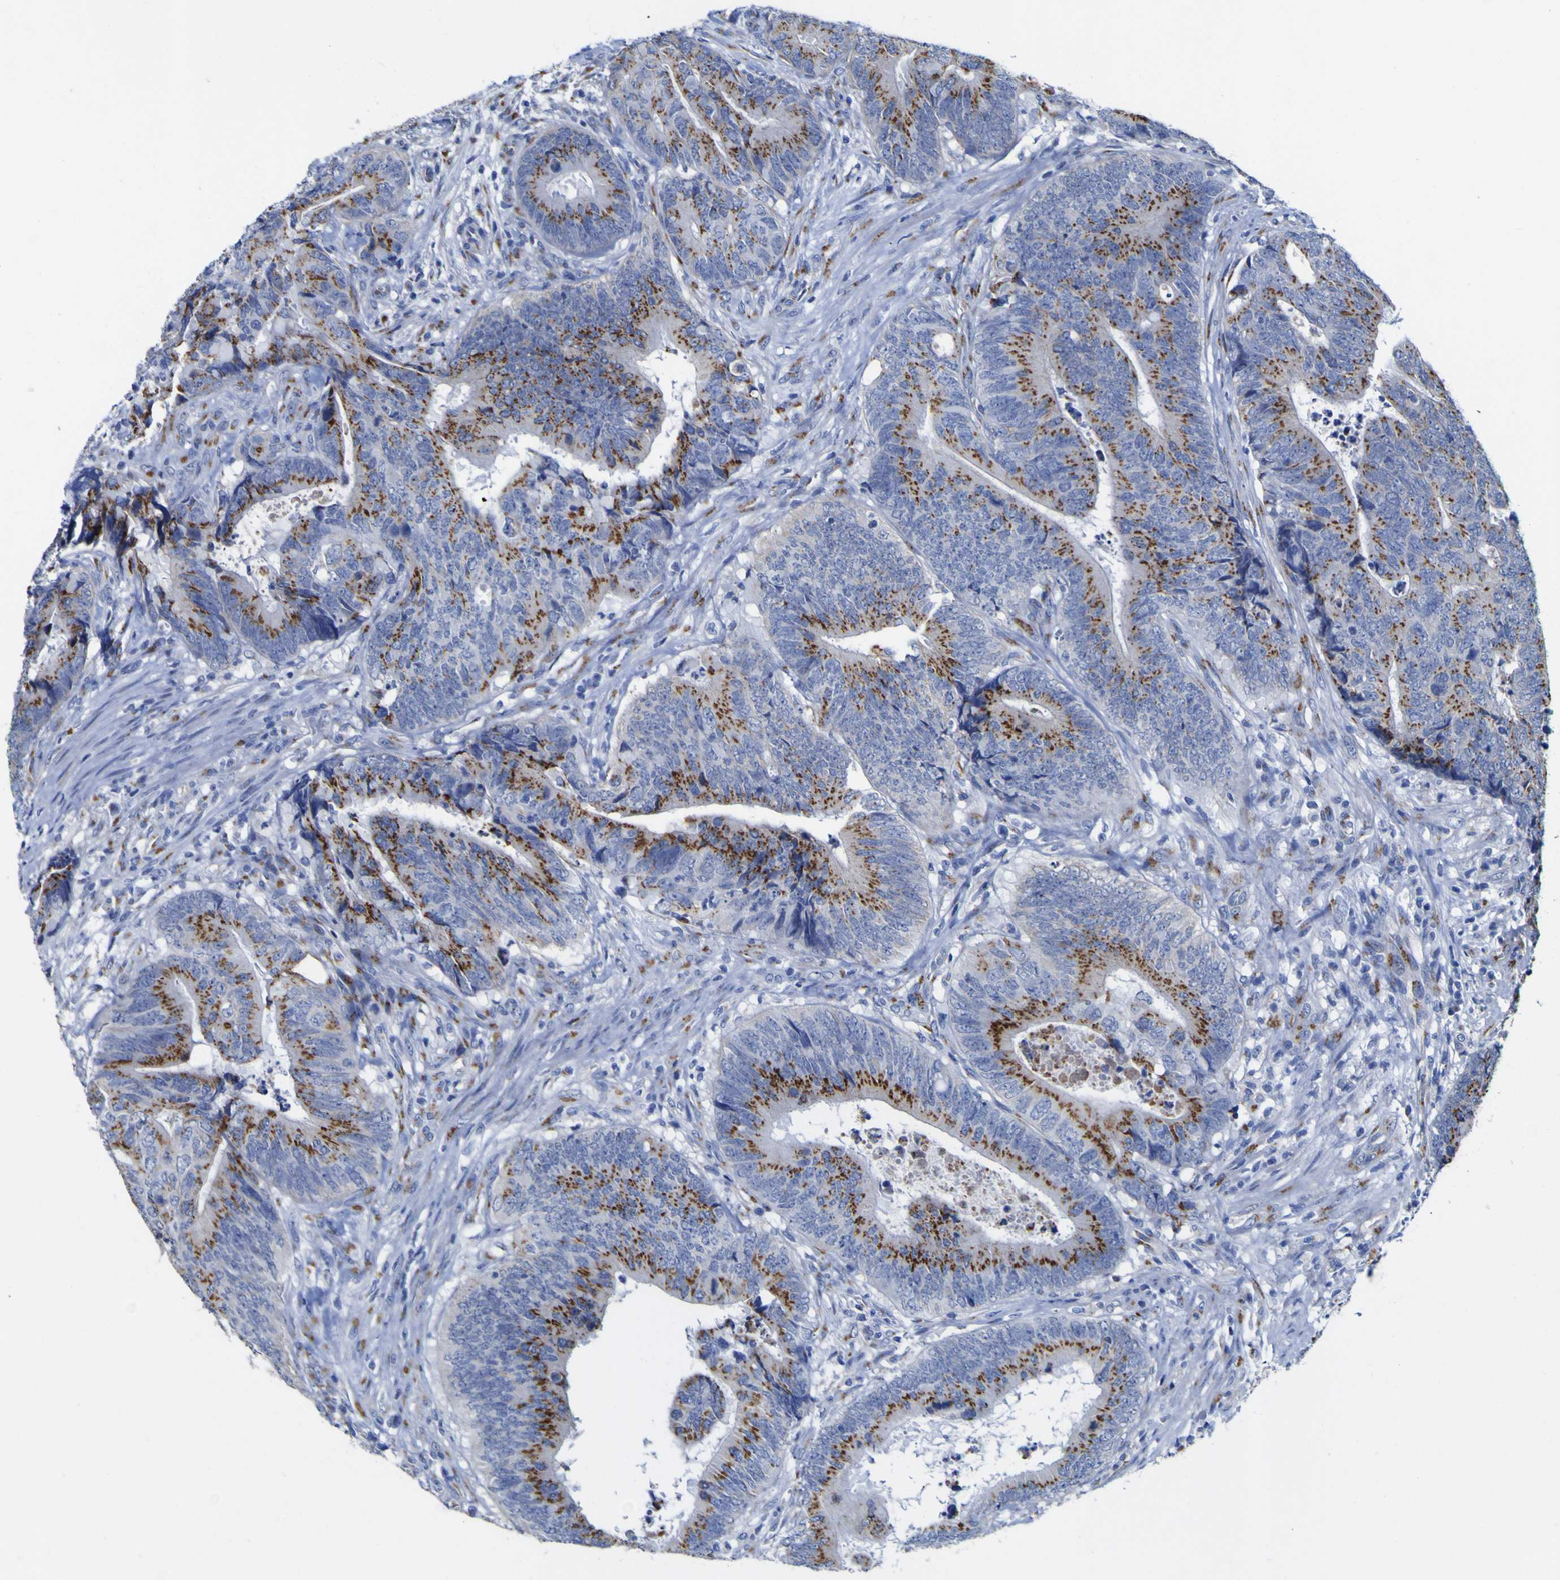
{"staining": {"intensity": "moderate", "quantity": ">75%", "location": "cytoplasmic/membranous"}, "tissue": "colorectal cancer", "cell_type": "Tumor cells", "image_type": "cancer", "snomed": [{"axis": "morphology", "description": "Normal tissue, NOS"}, {"axis": "morphology", "description": "Adenocarcinoma, NOS"}, {"axis": "topography", "description": "Colon"}], "caption": "Immunohistochemical staining of human colorectal cancer (adenocarcinoma) demonstrates moderate cytoplasmic/membranous protein expression in about >75% of tumor cells.", "gene": "GOLM1", "patient": {"sex": "male", "age": 56}}